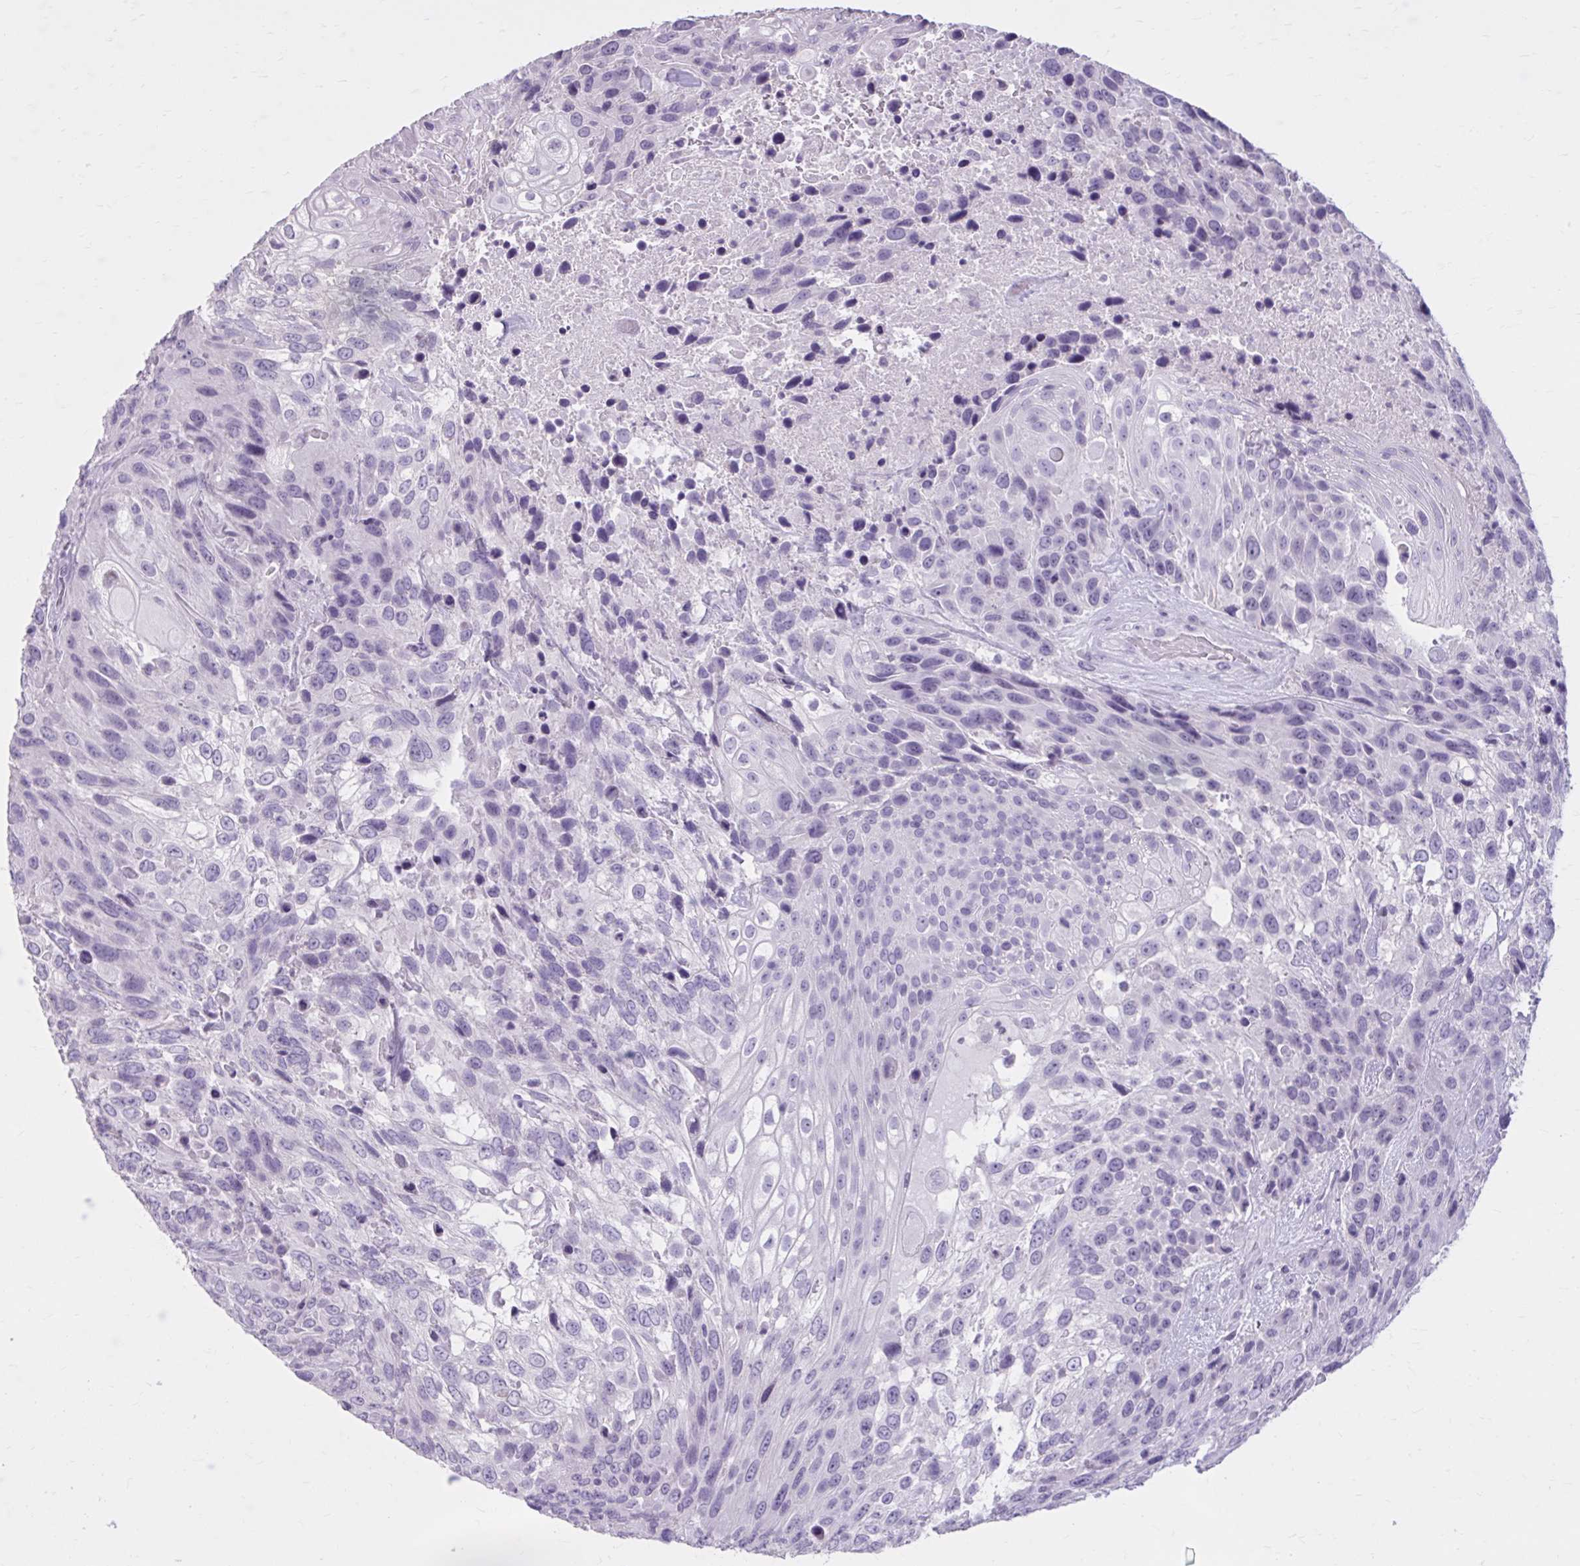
{"staining": {"intensity": "negative", "quantity": "none", "location": "none"}, "tissue": "urothelial cancer", "cell_type": "Tumor cells", "image_type": "cancer", "snomed": [{"axis": "morphology", "description": "Urothelial carcinoma, High grade"}, {"axis": "topography", "description": "Urinary bladder"}], "caption": "The IHC micrograph has no significant staining in tumor cells of urothelial carcinoma (high-grade) tissue. (DAB (3,3'-diaminobenzidine) immunohistochemistry (IHC) visualized using brightfield microscopy, high magnification).", "gene": "OR4B1", "patient": {"sex": "female", "age": 70}}